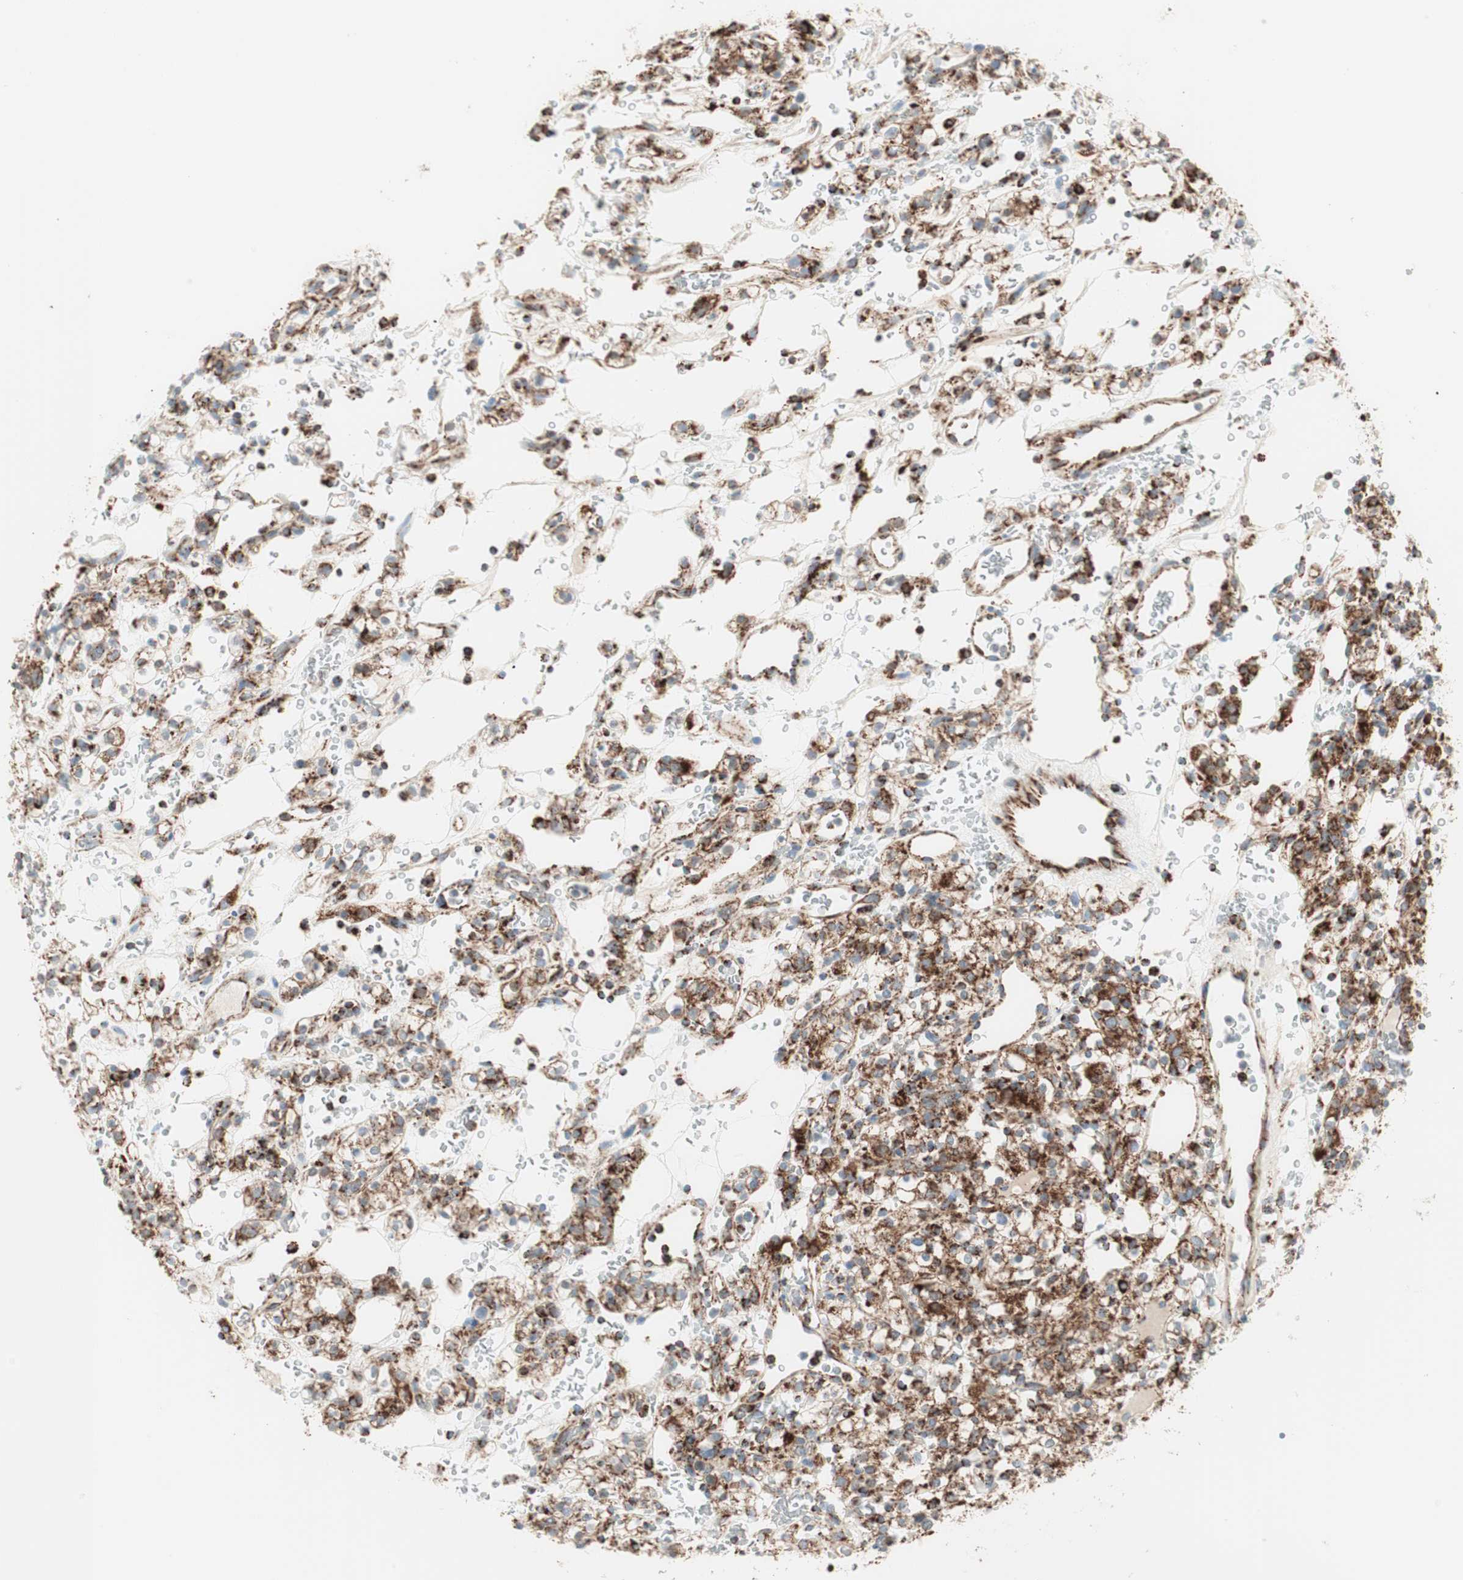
{"staining": {"intensity": "strong", "quantity": ">75%", "location": "cytoplasmic/membranous"}, "tissue": "renal cancer", "cell_type": "Tumor cells", "image_type": "cancer", "snomed": [{"axis": "morphology", "description": "Normal tissue, NOS"}, {"axis": "morphology", "description": "Adenocarcinoma, NOS"}, {"axis": "topography", "description": "Kidney"}], "caption": "The histopathology image displays staining of renal adenocarcinoma, revealing strong cytoplasmic/membranous protein staining (brown color) within tumor cells. (brown staining indicates protein expression, while blue staining denotes nuclei).", "gene": "TOMM20", "patient": {"sex": "female", "age": 72}}